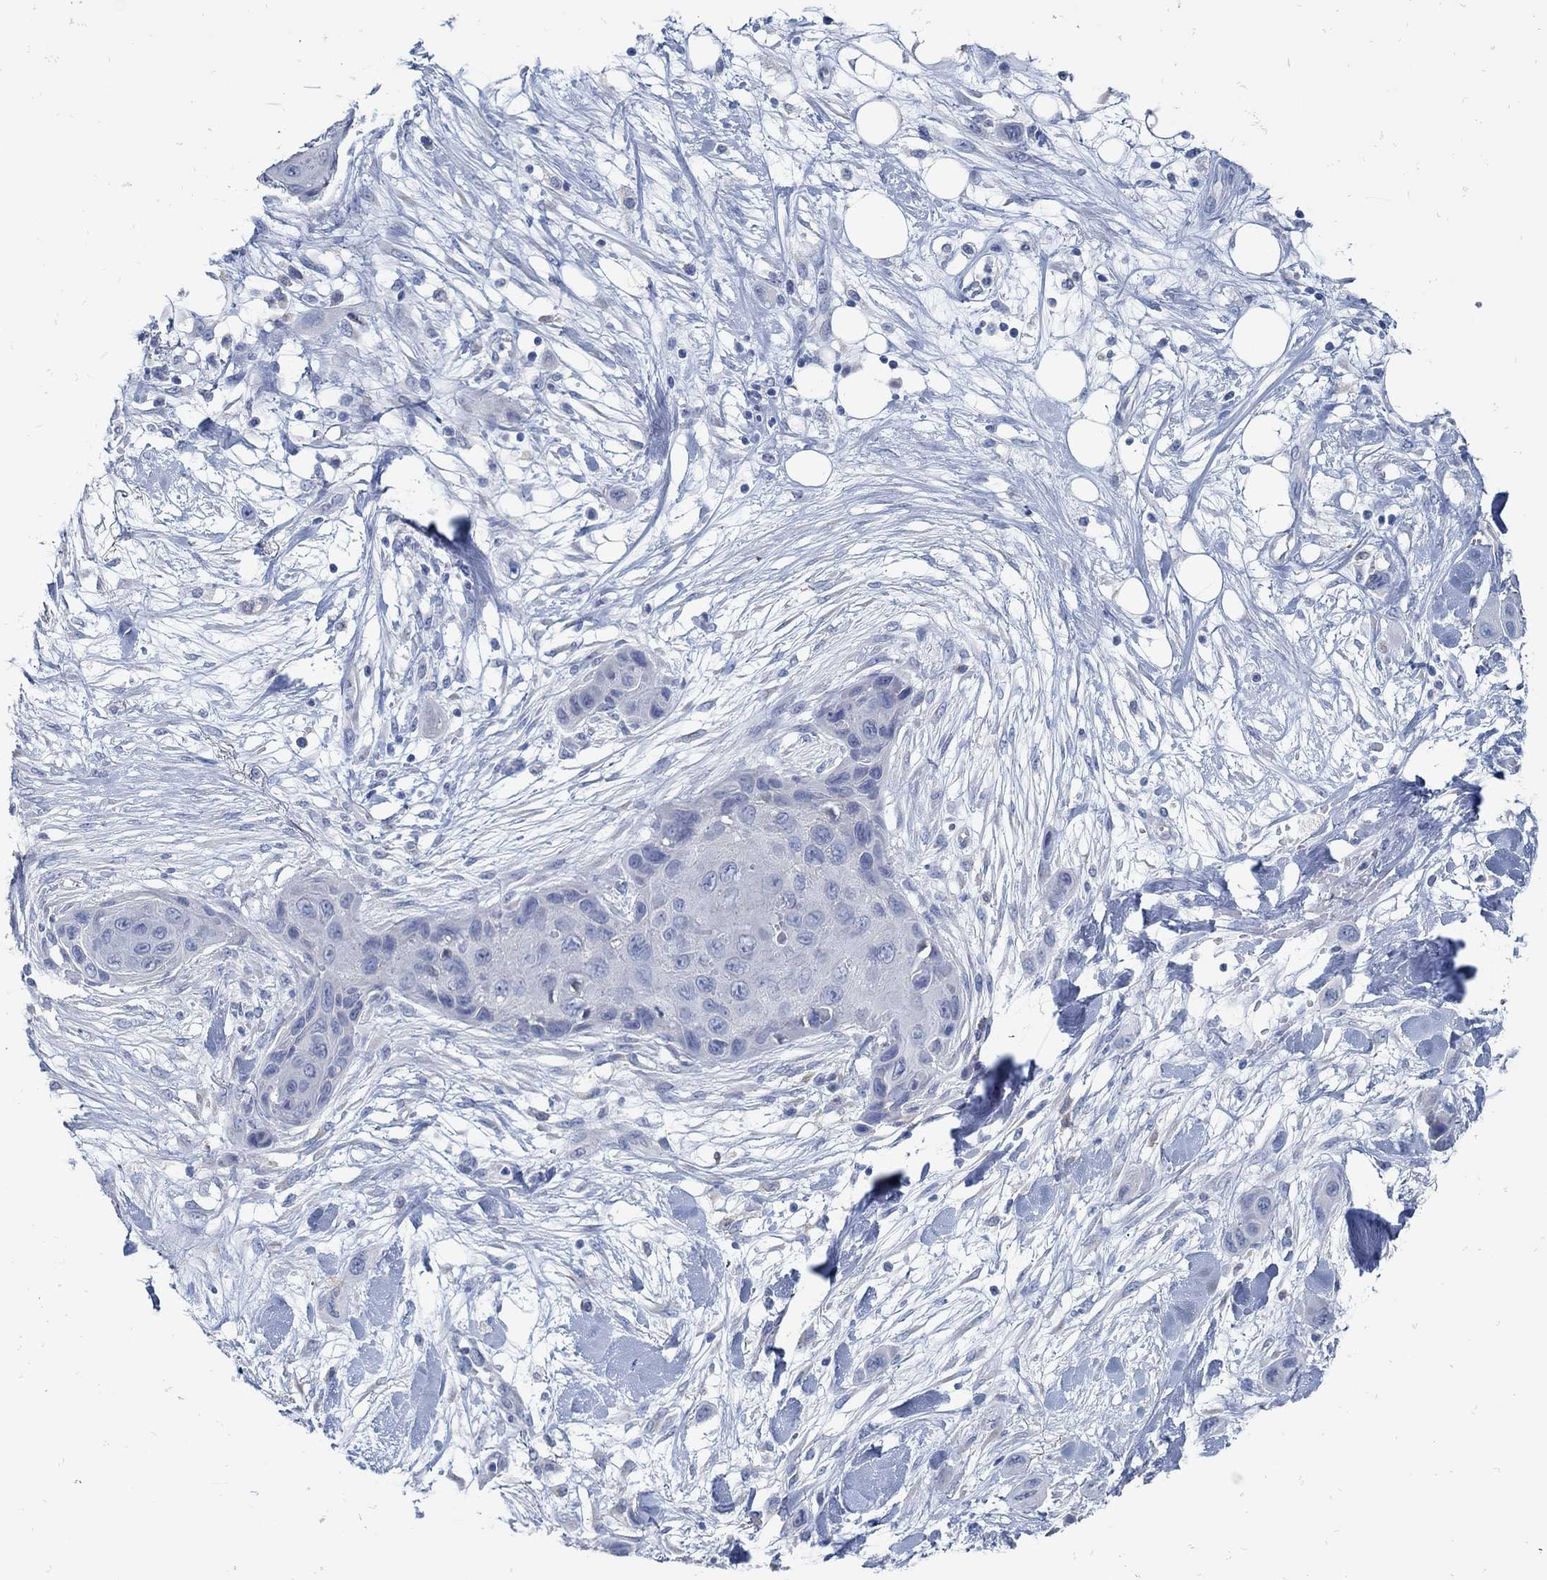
{"staining": {"intensity": "negative", "quantity": "none", "location": "none"}, "tissue": "skin cancer", "cell_type": "Tumor cells", "image_type": "cancer", "snomed": [{"axis": "morphology", "description": "Squamous cell carcinoma, NOS"}, {"axis": "topography", "description": "Skin"}], "caption": "A photomicrograph of human skin cancer is negative for staining in tumor cells.", "gene": "ZFAND4", "patient": {"sex": "male", "age": 79}}